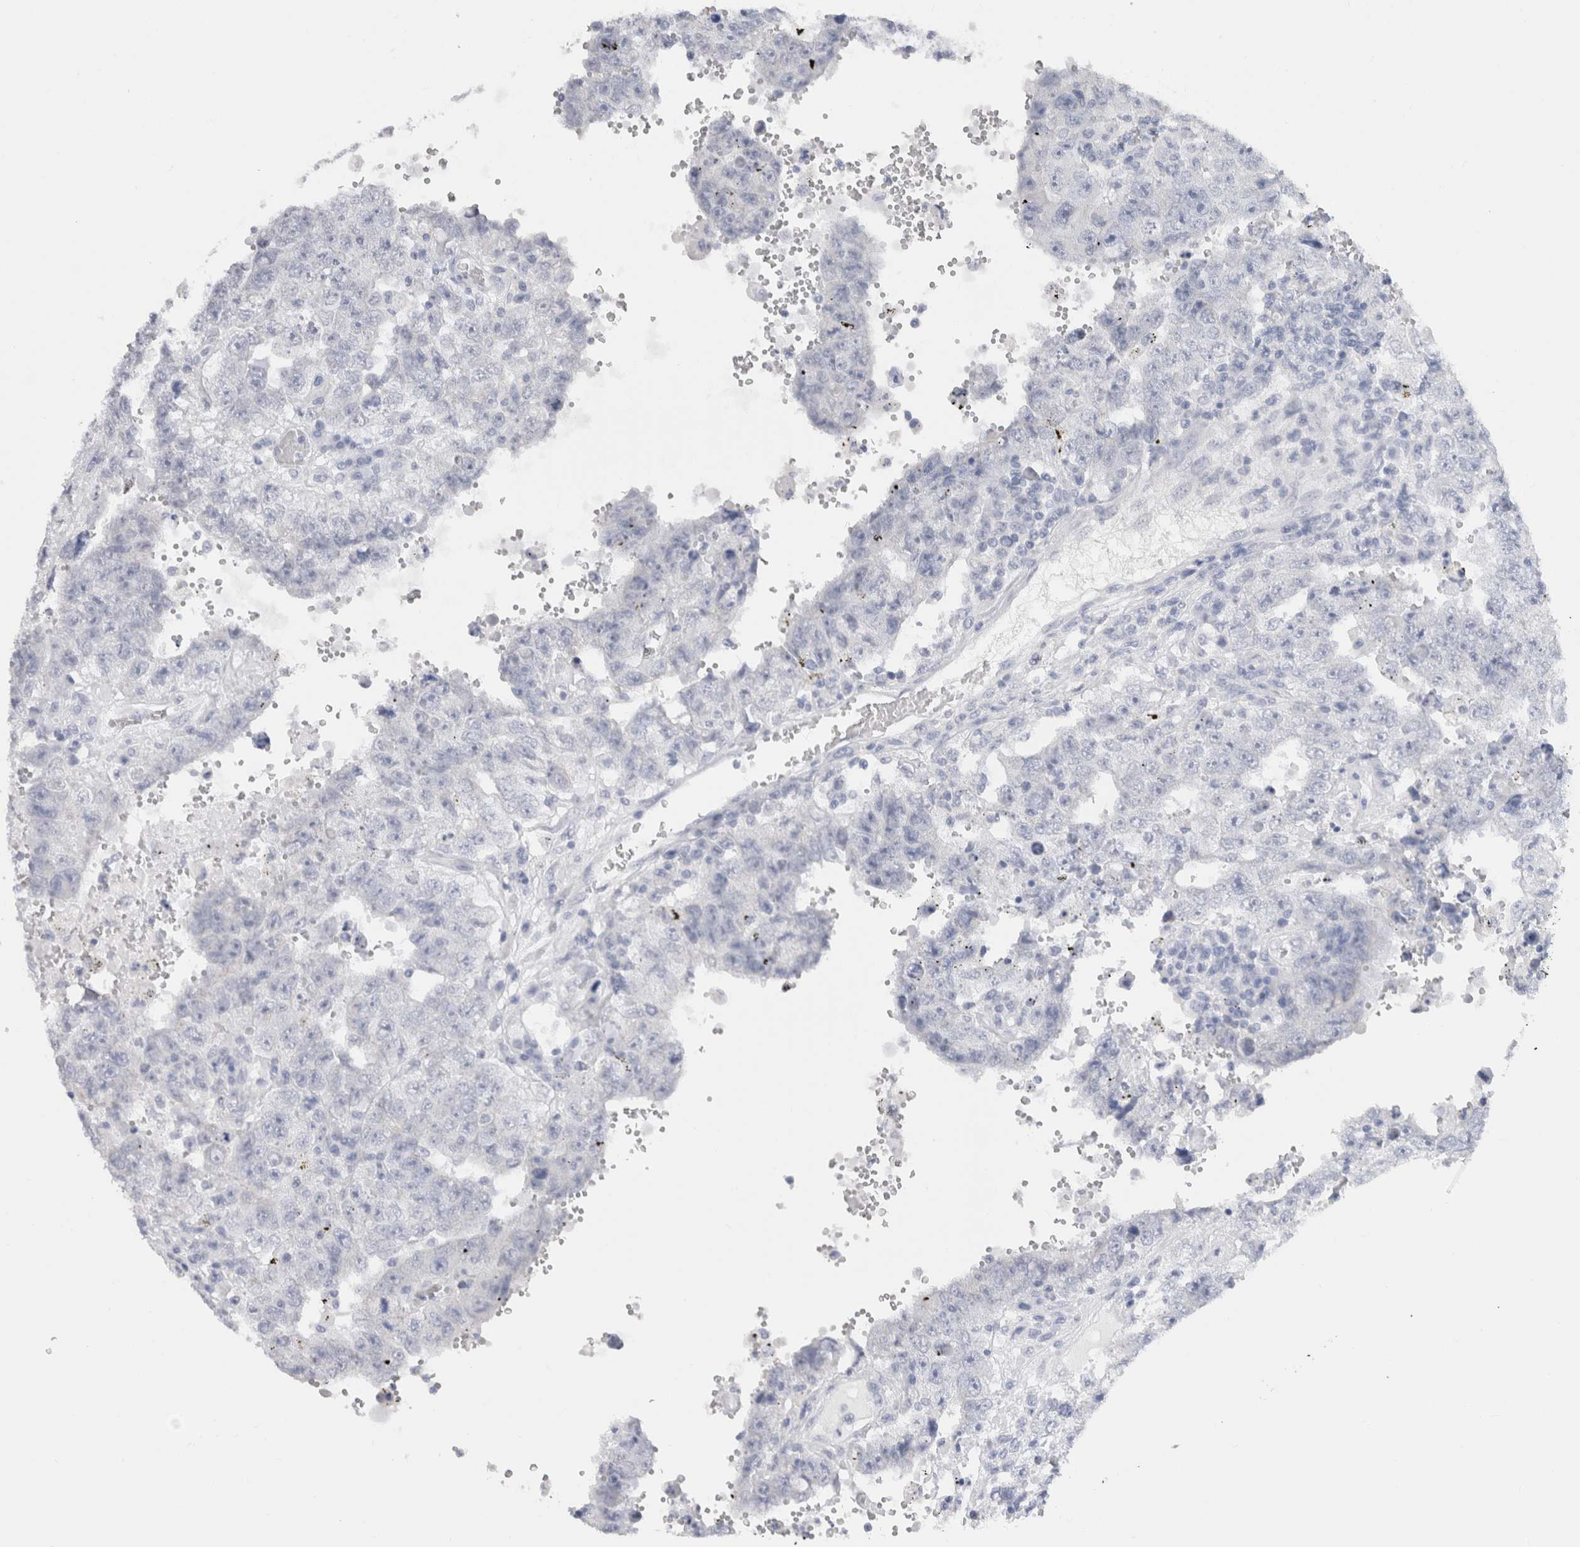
{"staining": {"intensity": "negative", "quantity": "none", "location": "none"}, "tissue": "testis cancer", "cell_type": "Tumor cells", "image_type": "cancer", "snomed": [{"axis": "morphology", "description": "Carcinoma, Embryonal, NOS"}, {"axis": "topography", "description": "Testis"}], "caption": "This is an immunohistochemistry photomicrograph of human testis embryonal carcinoma. There is no positivity in tumor cells.", "gene": "C9orf50", "patient": {"sex": "male", "age": 26}}